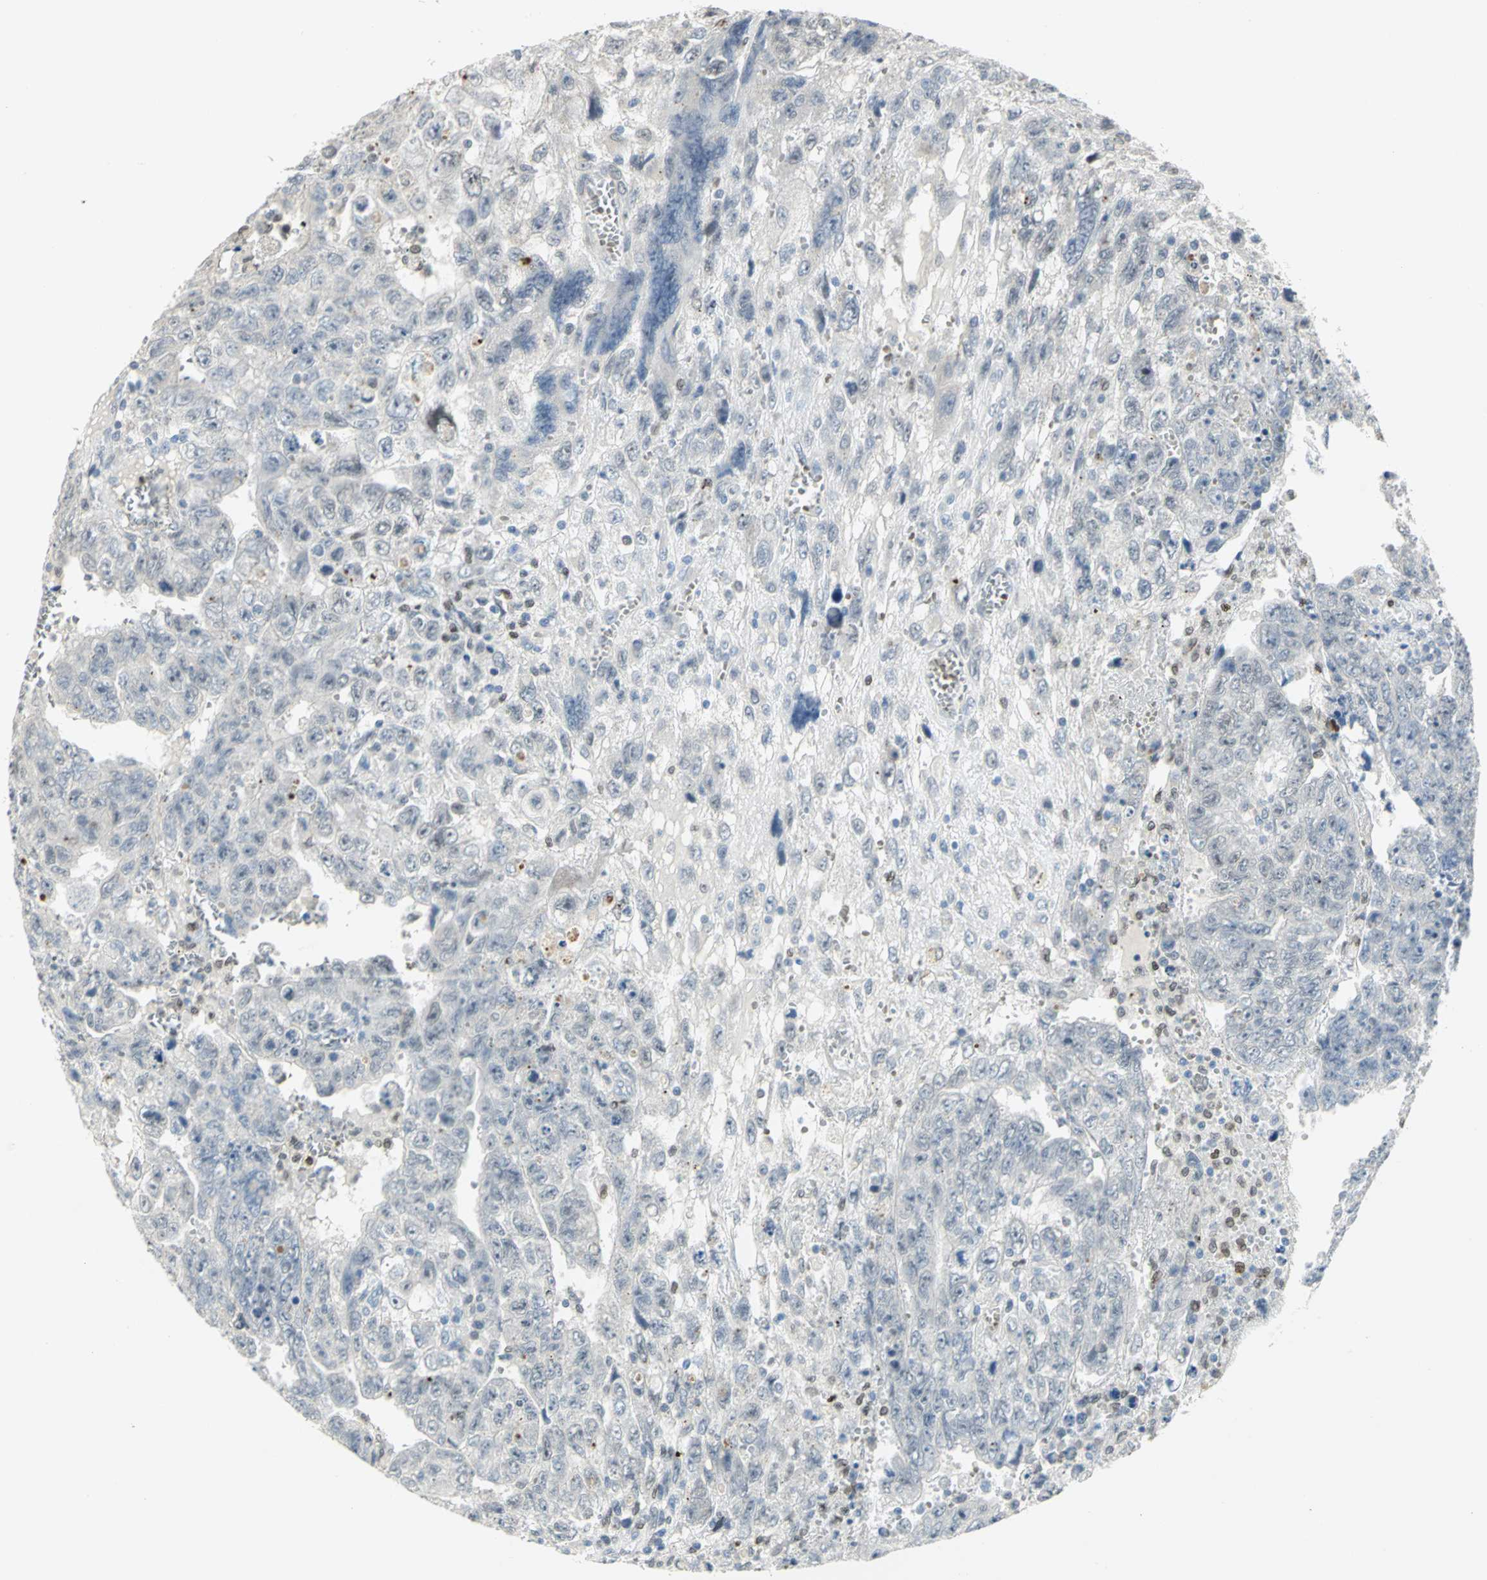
{"staining": {"intensity": "negative", "quantity": "none", "location": "none"}, "tissue": "testis cancer", "cell_type": "Tumor cells", "image_type": "cancer", "snomed": [{"axis": "morphology", "description": "Carcinoma, Embryonal, NOS"}, {"axis": "topography", "description": "Testis"}], "caption": "Immunohistochemistry histopathology image of neoplastic tissue: embryonal carcinoma (testis) stained with DAB shows no significant protein staining in tumor cells.", "gene": "BCL6", "patient": {"sex": "male", "age": 28}}